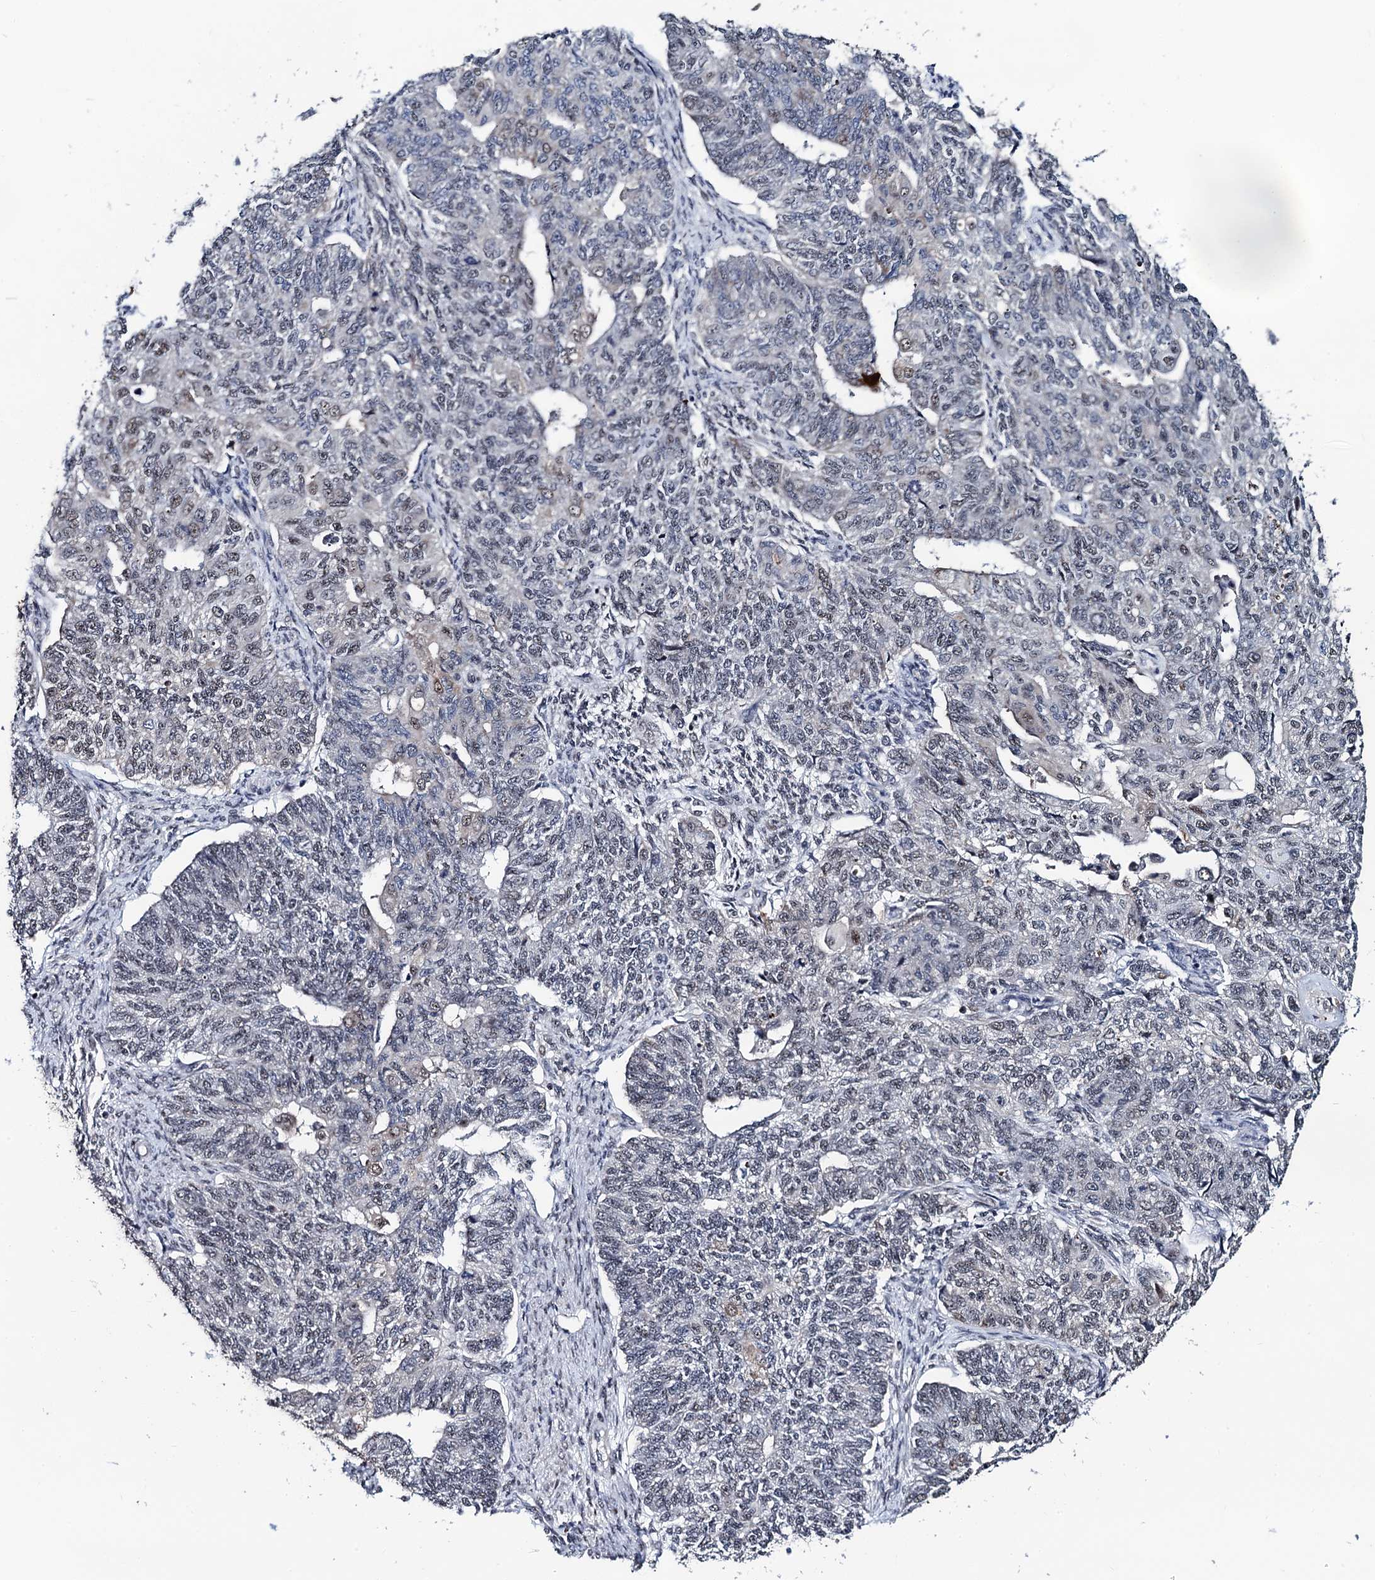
{"staining": {"intensity": "weak", "quantity": "<25%", "location": "nuclear"}, "tissue": "endometrial cancer", "cell_type": "Tumor cells", "image_type": "cancer", "snomed": [{"axis": "morphology", "description": "Adenocarcinoma, NOS"}, {"axis": "topography", "description": "Endometrium"}], "caption": "This is a image of immunohistochemistry (IHC) staining of endometrial cancer (adenocarcinoma), which shows no expression in tumor cells.", "gene": "FAM222A", "patient": {"sex": "female", "age": 32}}